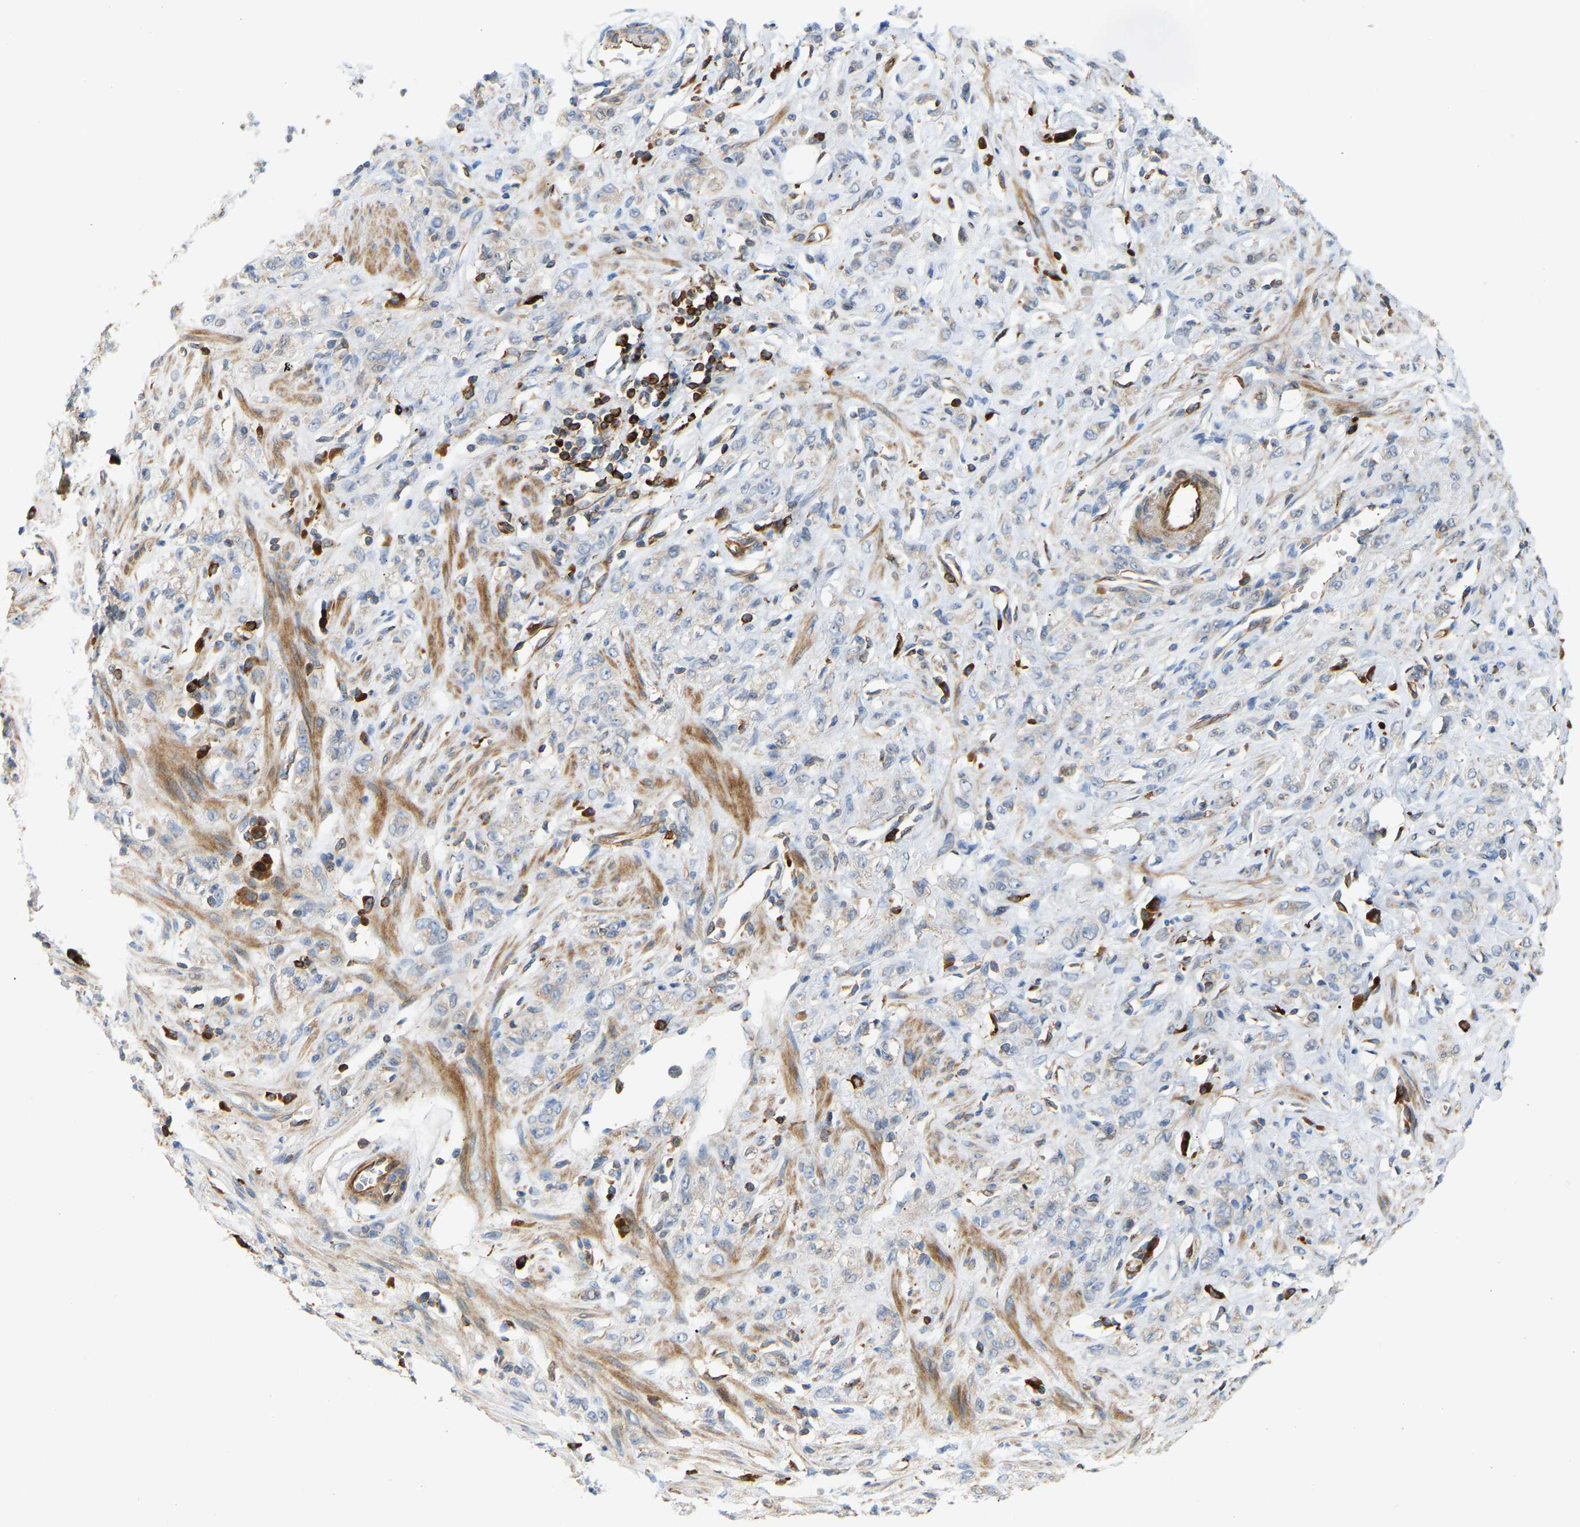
{"staining": {"intensity": "negative", "quantity": "none", "location": "none"}, "tissue": "stomach cancer", "cell_type": "Tumor cells", "image_type": "cancer", "snomed": [{"axis": "morphology", "description": "Normal tissue, NOS"}, {"axis": "morphology", "description": "Adenocarcinoma, NOS"}, {"axis": "topography", "description": "Stomach"}], "caption": "Human stomach adenocarcinoma stained for a protein using immunohistochemistry (IHC) exhibits no positivity in tumor cells.", "gene": "PLCG2", "patient": {"sex": "male", "age": 82}}